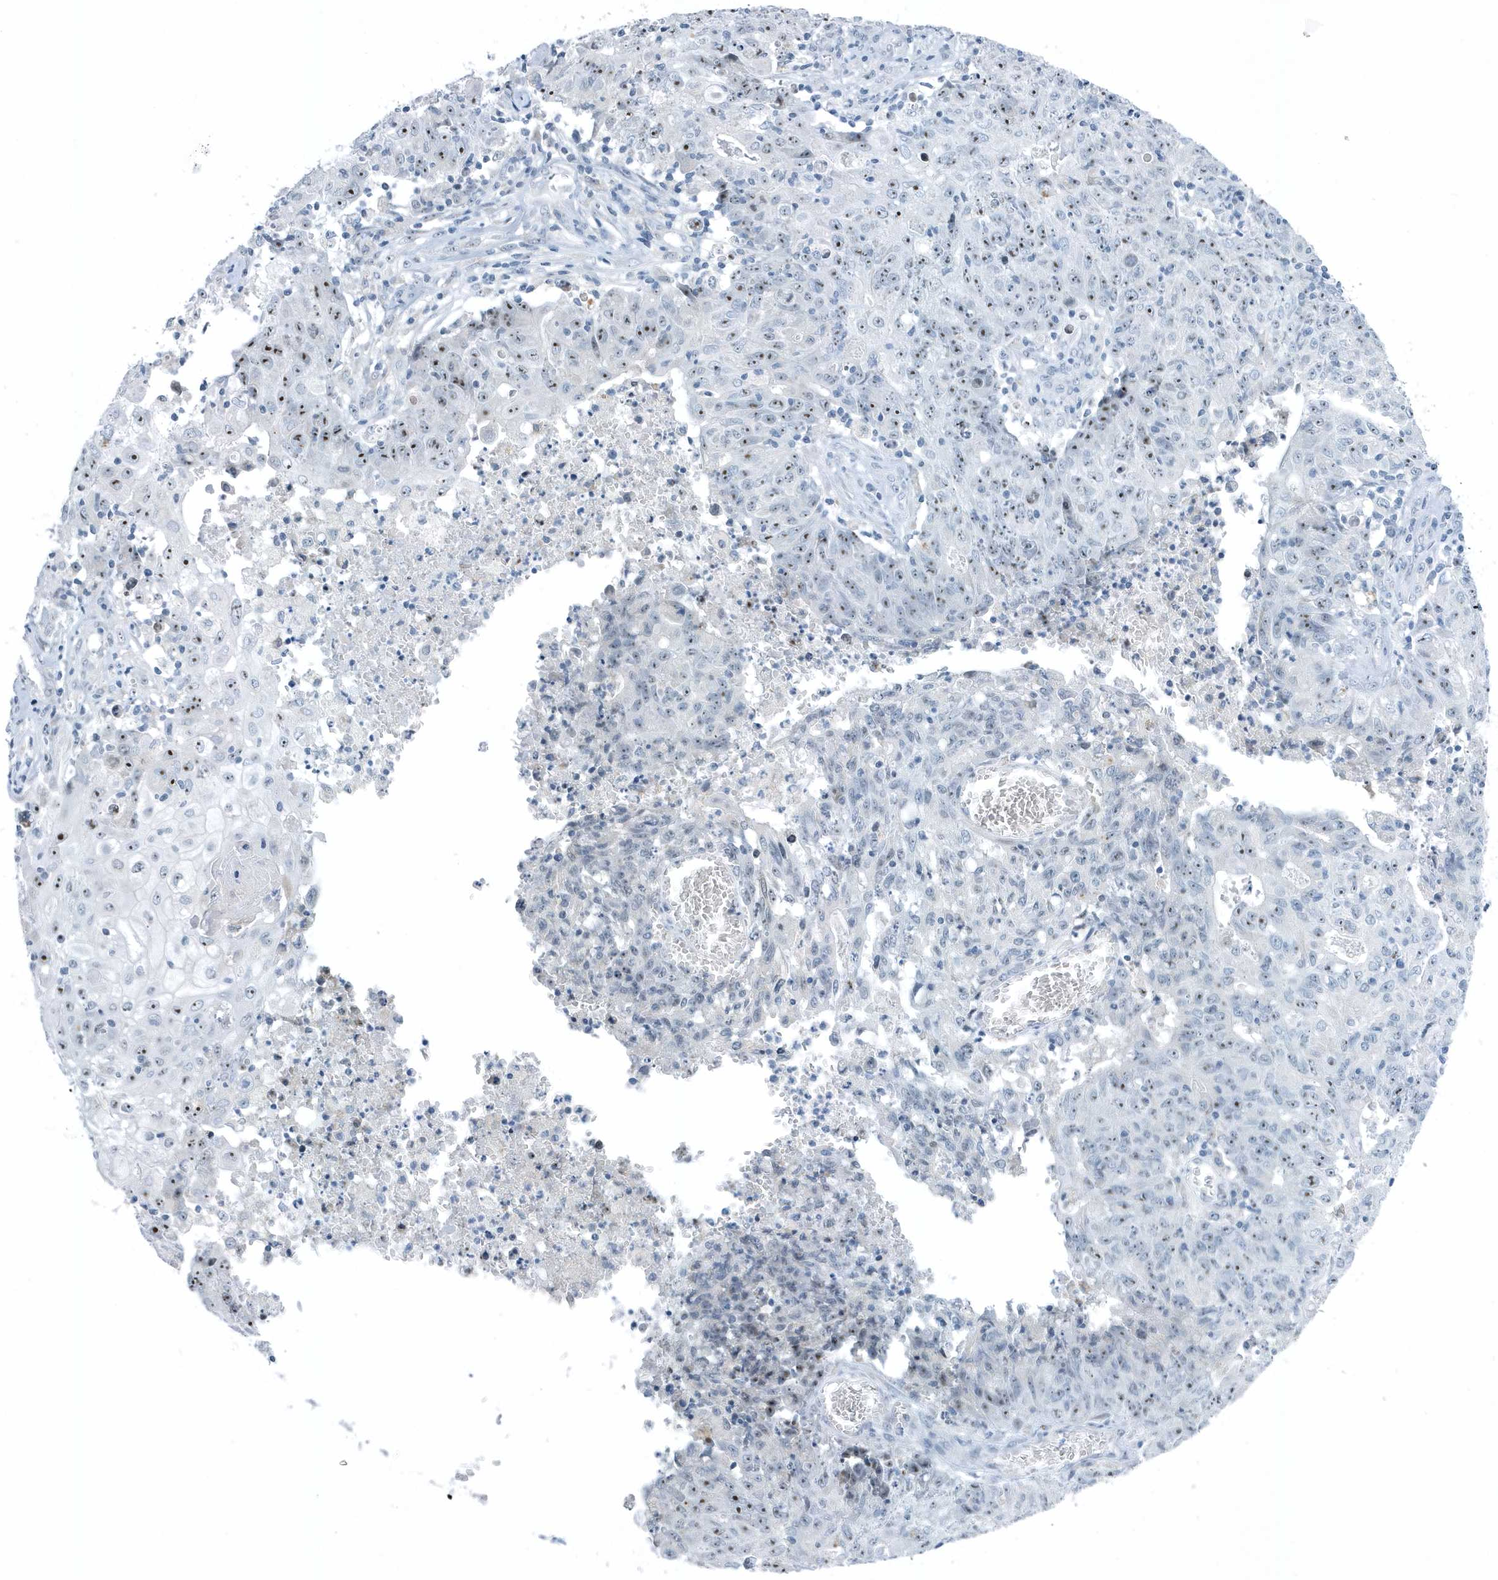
{"staining": {"intensity": "moderate", "quantity": "25%-75%", "location": "nuclear"}, "tissue": "ovarian cancer", "cell_type": "Tumor cells", "image_type": "cancer", "snomed": [{"axis": "morphology", "description": "Carcinoma, endometroid"}, {"axis": "topography", "description": "Ovary"}], "caption": "Ovarian cancer (endometroid carcinoma) stained with immunohistochemistry displays moderate nuclear positivity in approximately 25%-75% of tumor cells.", "gene": "RPF2", "patient": {"sex": "female", "age": 42}}